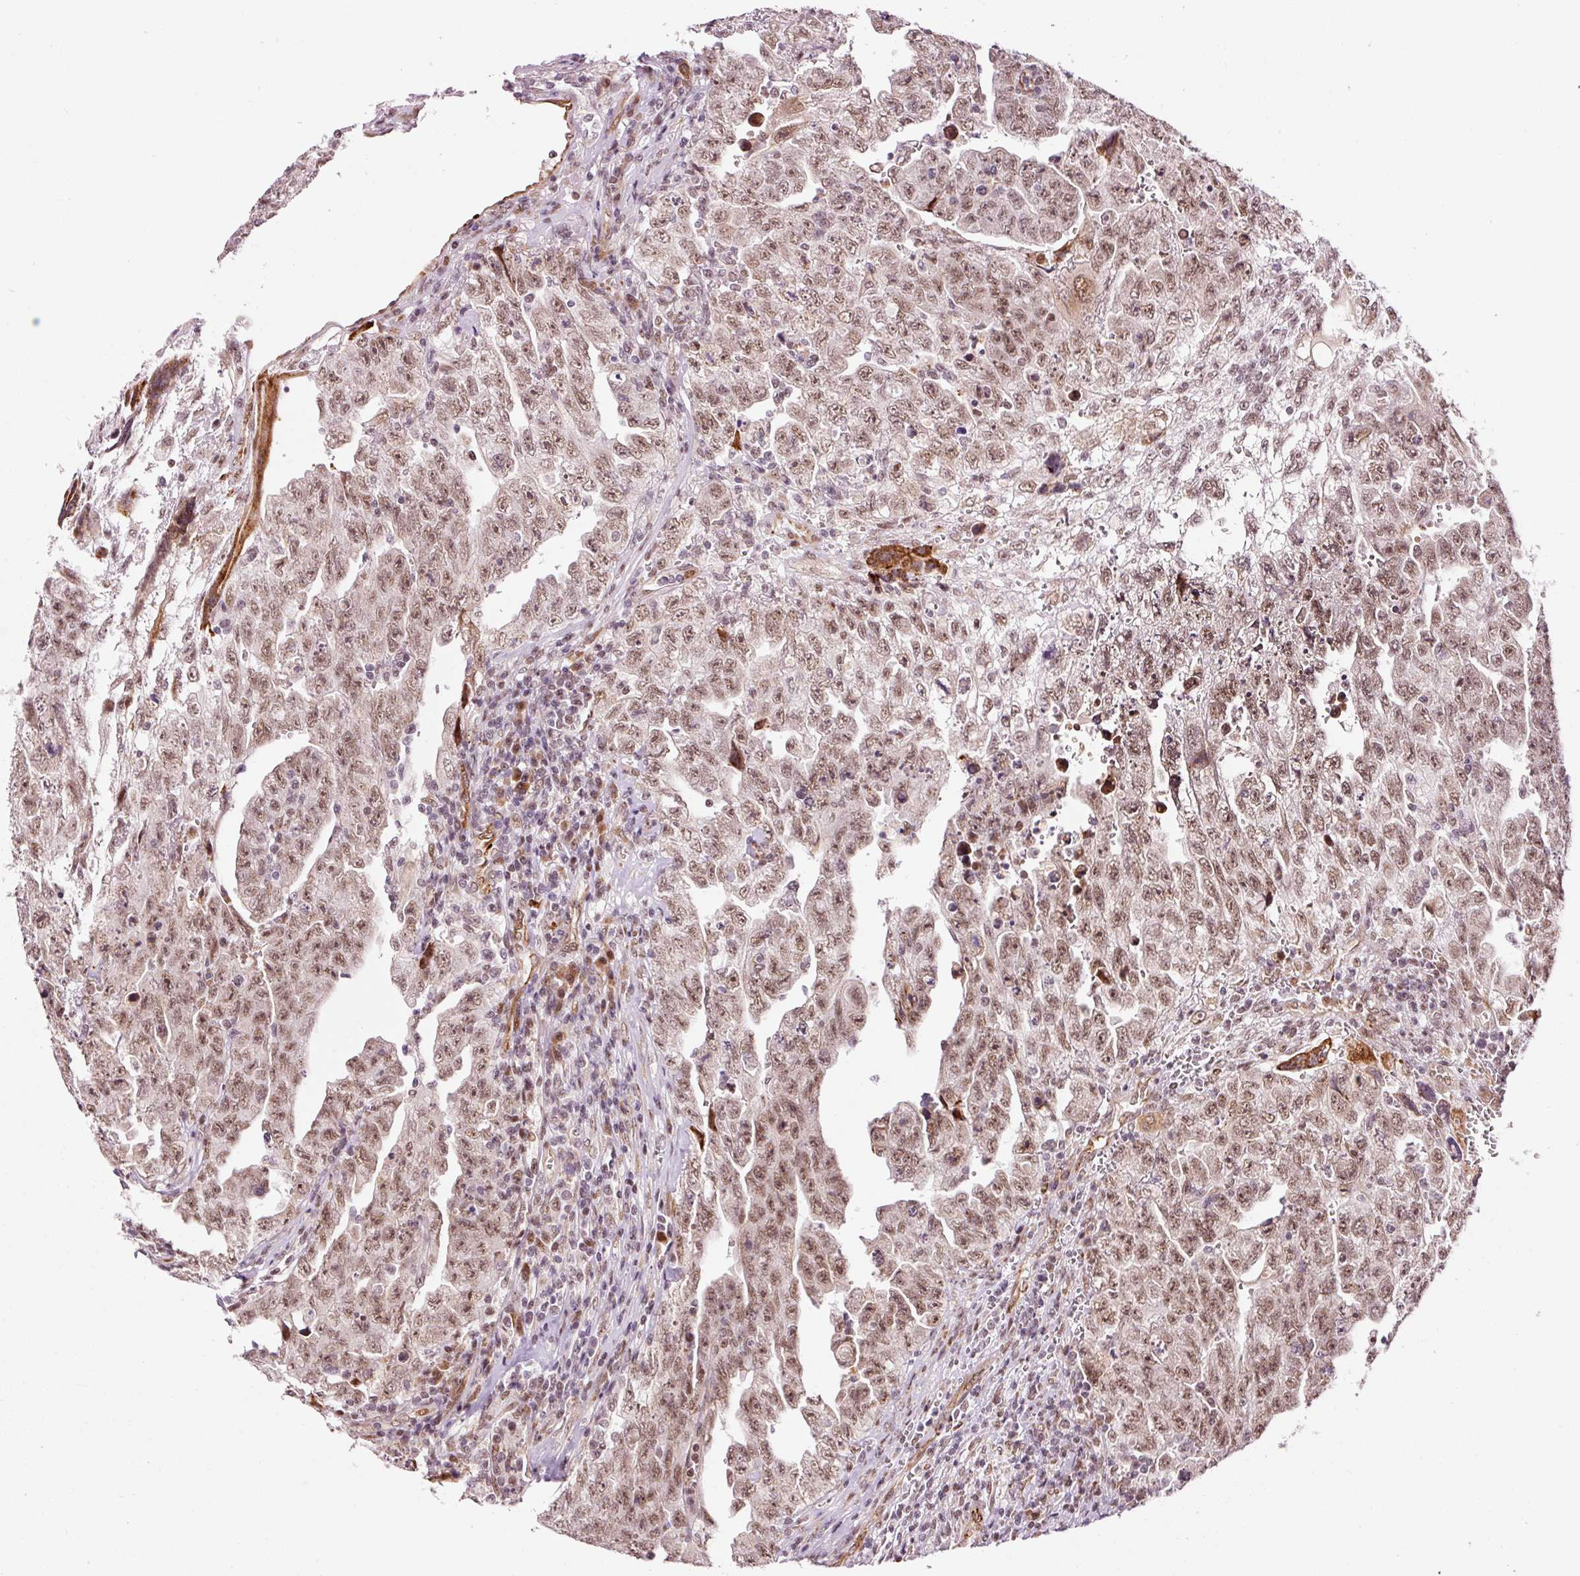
{"staining": {"intensity": "moderate", "quantity": ">75%", "location": "nuclear"}, "tissue": "testis cancer", "cell_type": "Tumor cells", "image_type": "cancer", "snomed": [{"axis": "morphology", "description": "Carcinoma, Embryonal, NOS"}, {"axis": "topography", "description": "Testis"}], "caption": "Immunohistochemical staining of human embryonal carcinoma (testis) demonstrates moderate nuclear protein staining in approximately >75% of tumor cells.", "gene": "ANKRD20A1", "patient": {"sex": "male", "age": 28}}